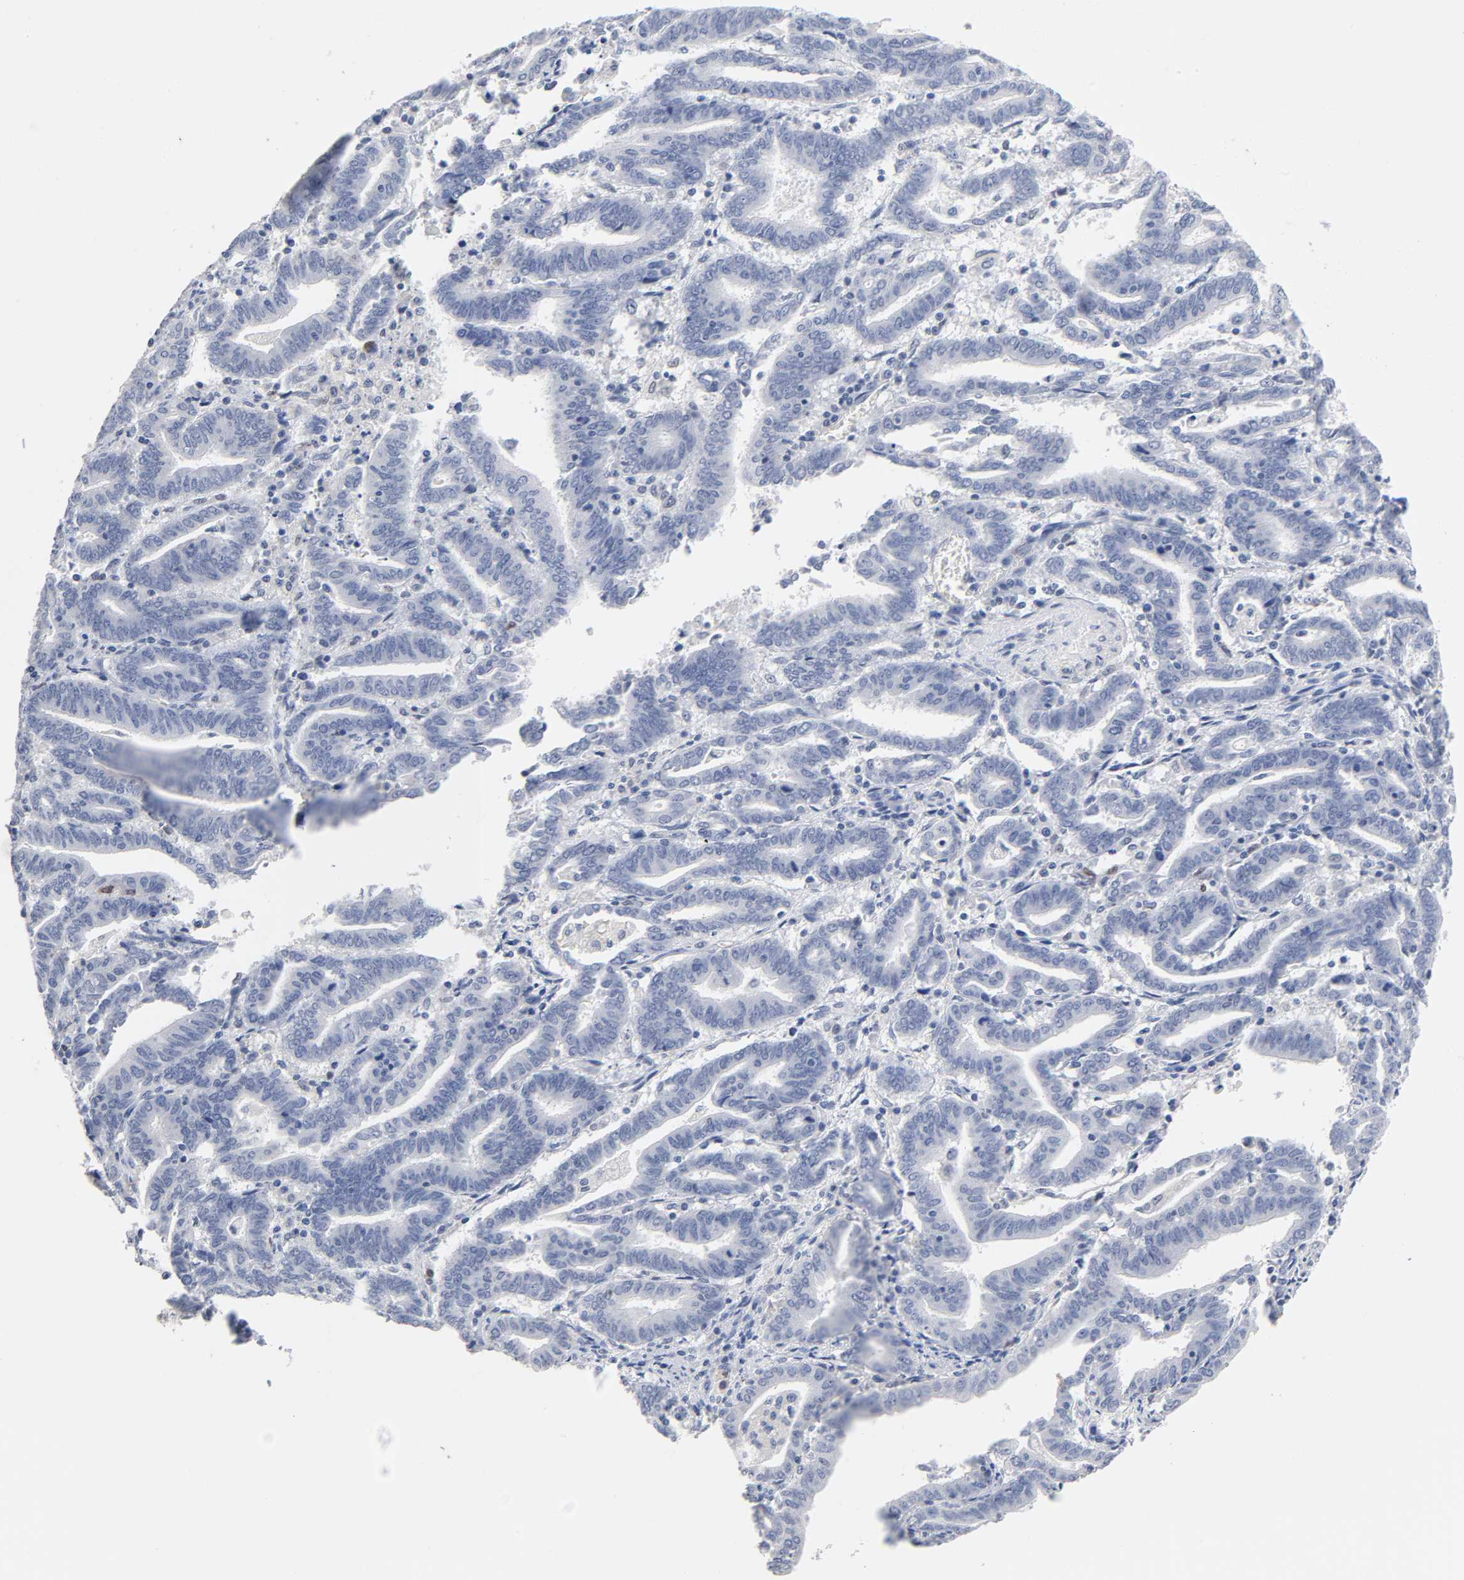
{"staining": {"intensity": "negative", "quantity": "none", "location": "none"}, "tissue": "endometrial cancer", "cell_type": "Tumor cells", "image_type": "cancer", "snomed": [{"axis": "morphology", "description": "Adenocarcinoma, NOS"}, {"axis": "topography", "description": "Uterus"}], "caption": "IHC histopathology image of neoplastic tissue: human endometrial cancer stained with DAB reveals no significant protein staining in tumor cells.", "gene": "NFATC1", "patient": {"sex": "female", "age": 83}}